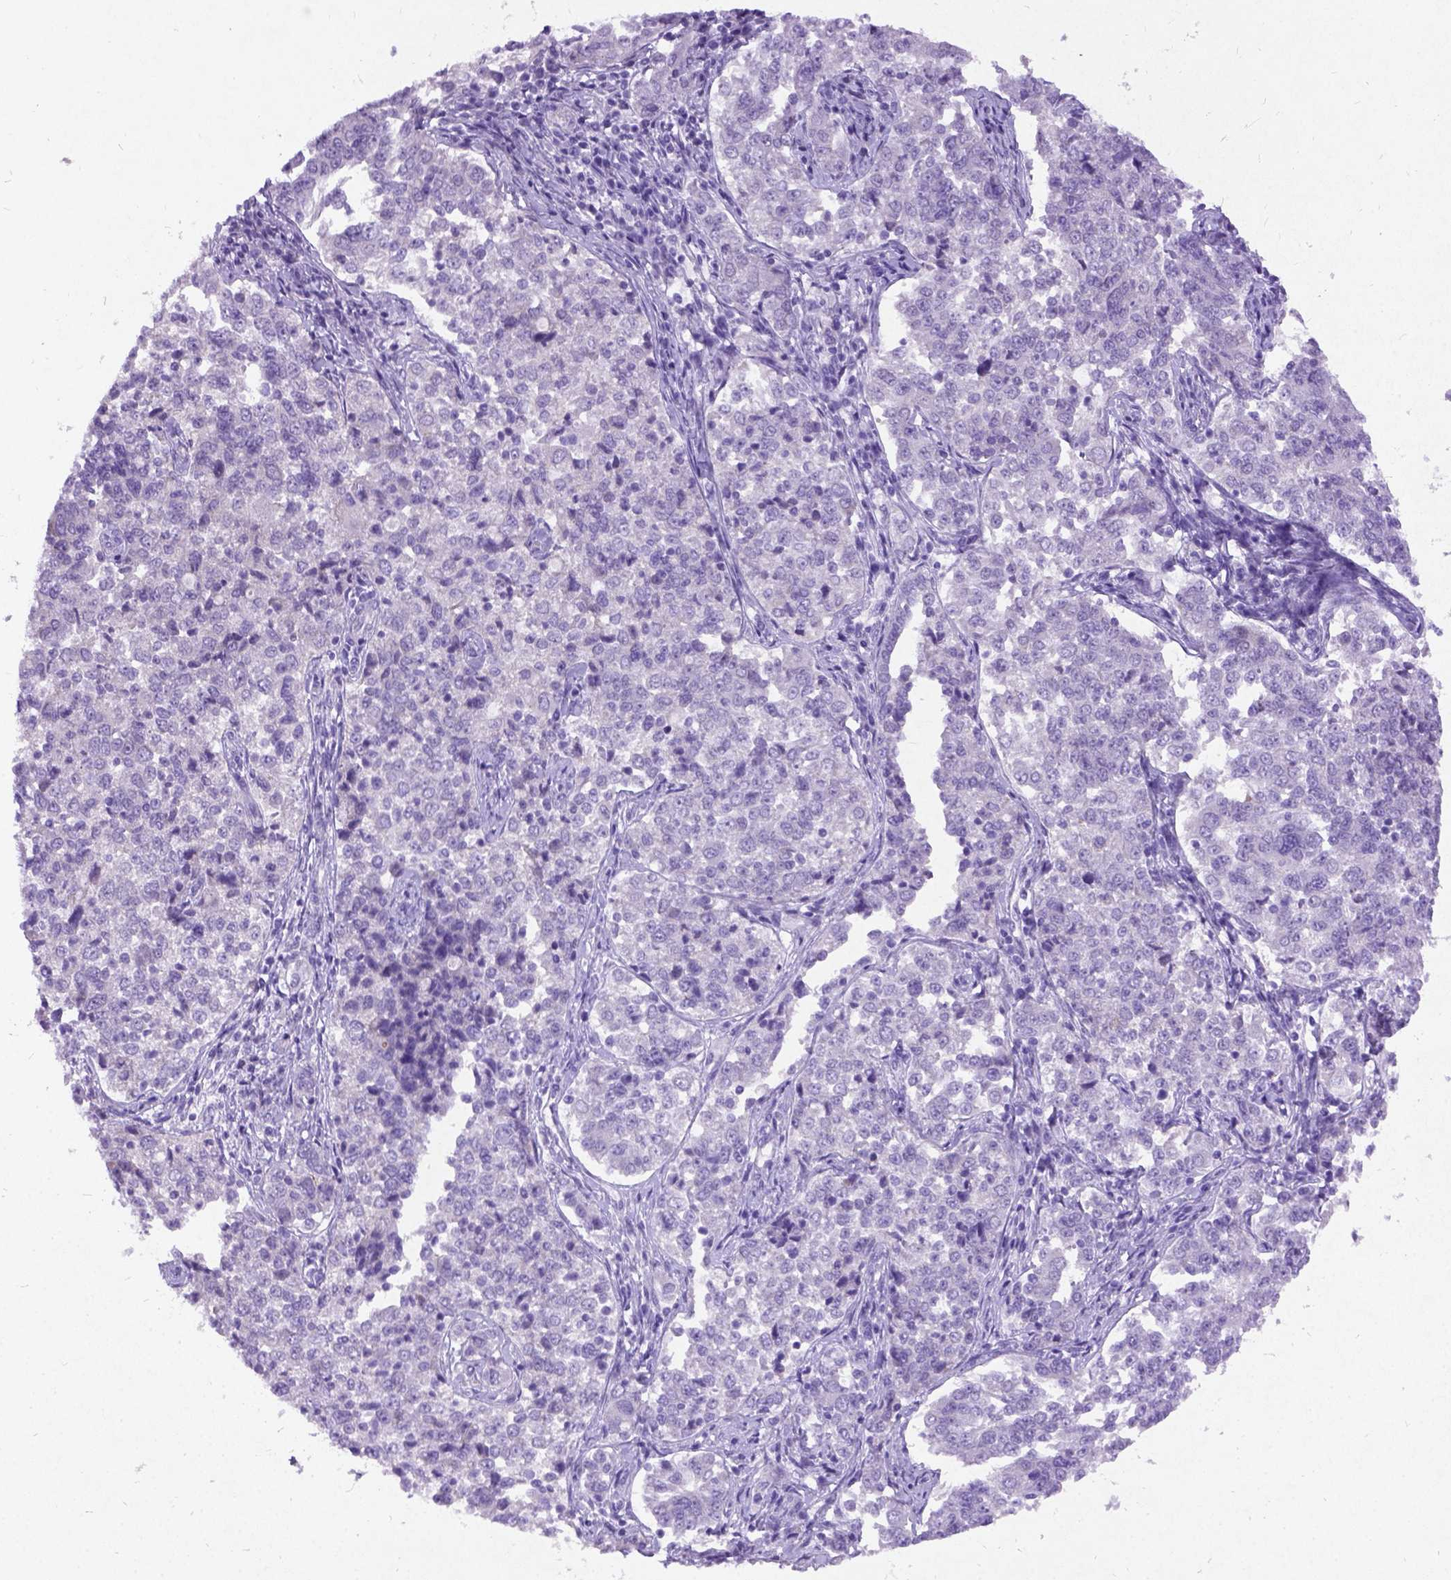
{"staining": {"intensity": "negative", "quantity": "none", "location": "none"}, "tissue": "endometrial cancer", "cell_type": "Tumor cells", "image_type": "cancer", "snomed": [{"axis": "morphology", "description": "Adenocarcinoma, NOS"}, {"axis": "topography", "description": "Endometrium"}], "caption": "Tumor cells show no significant protein staining in endometrial adenocarcinoma.", "gene": "NEUROD4", "patient": {"sex": "female", "age": 43}}